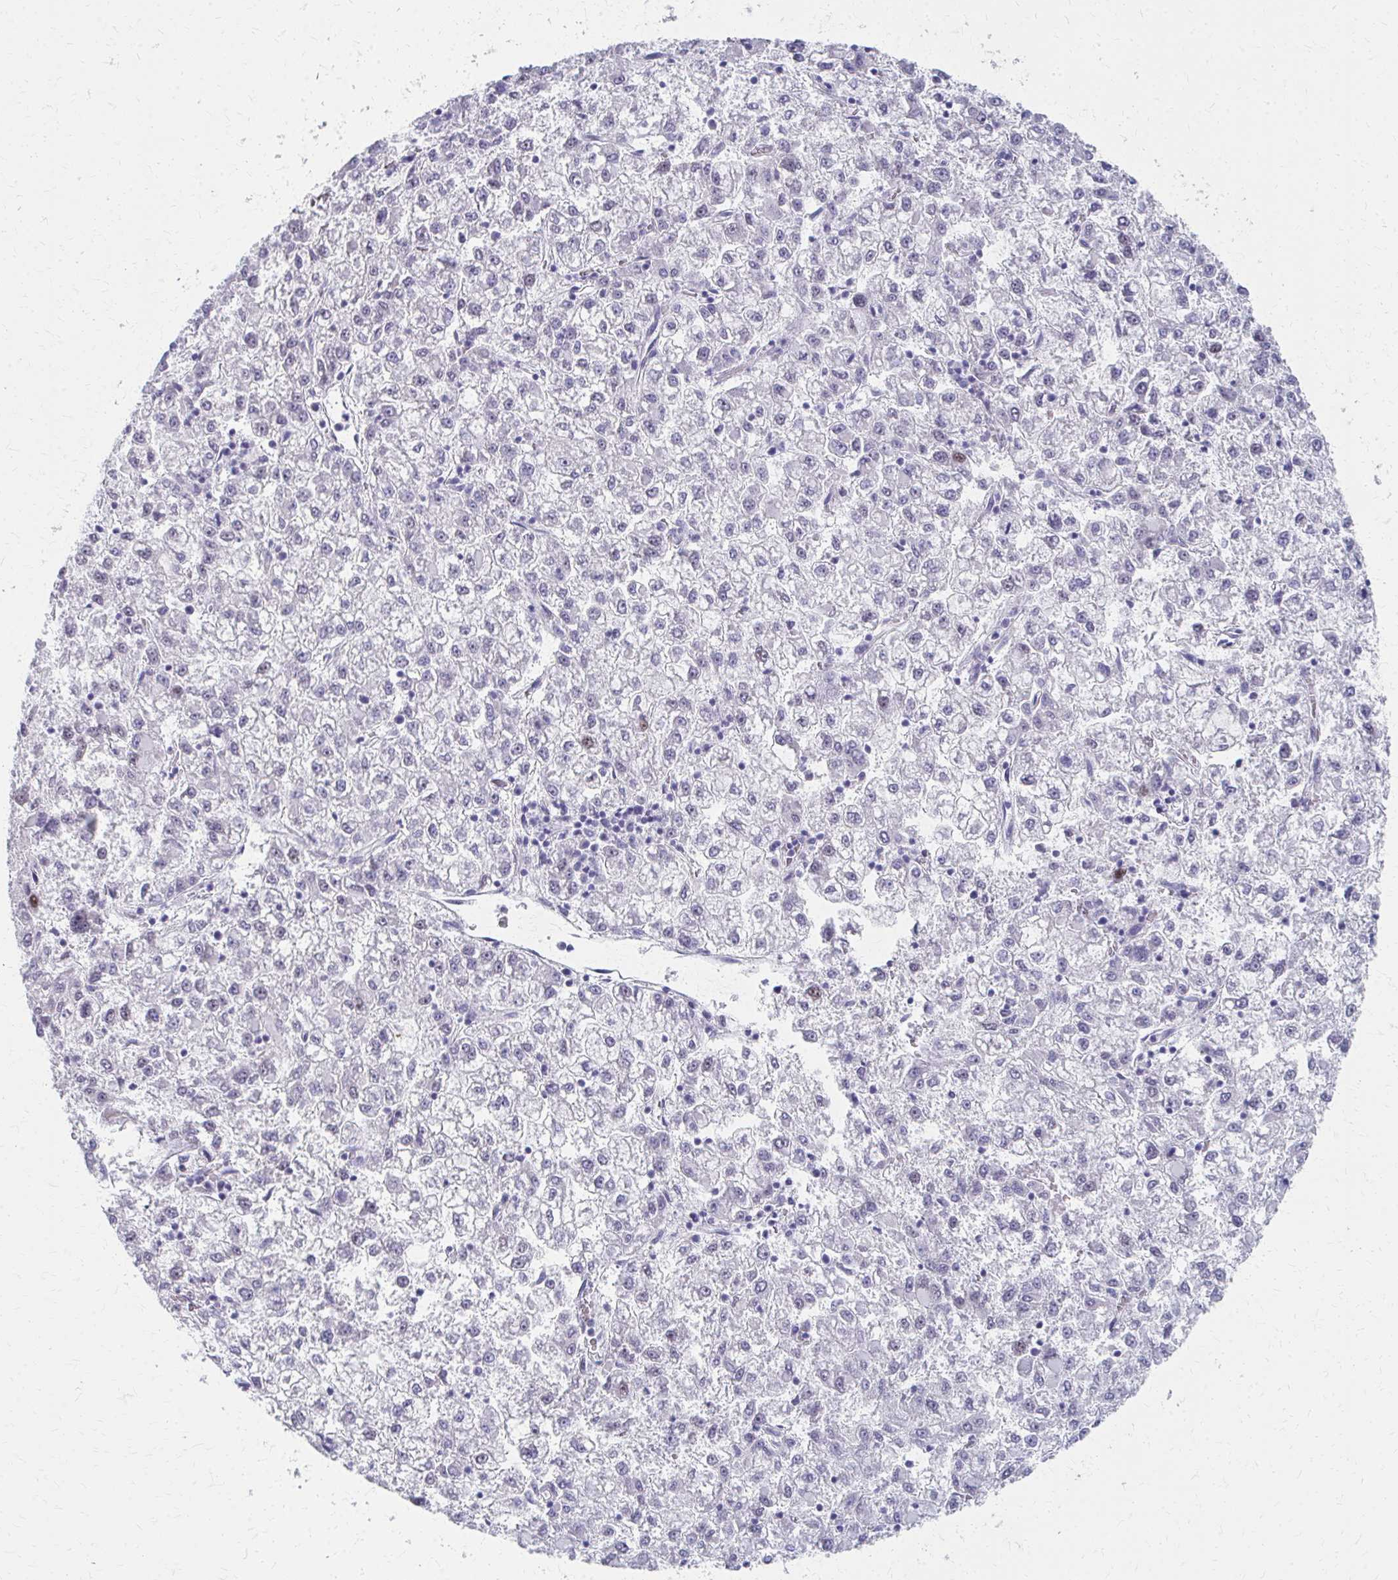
{"staining": {"intensity": "negative", "quantity": "none", "location": "none"}, "tissue": "liver cancer", "cell_type": "Tumor cells", "image_type": "cancer", "snomed": [{"axis": "morphology", "description": "Carcinoma, Hepatocellular, NOS"}, {"axis": "topography", "description": "Liver"}], "caption": "High magnification brightfield microscopy of liver hepatocellular carcinoma stained with DAB (3,3'-diaminobenzidine) (brown) and counterstained with hematoxylin (blue): tumor cells show no significant positivity.", "gene": "MS4A2", "patient": {"sex": "male", "age": 40}}